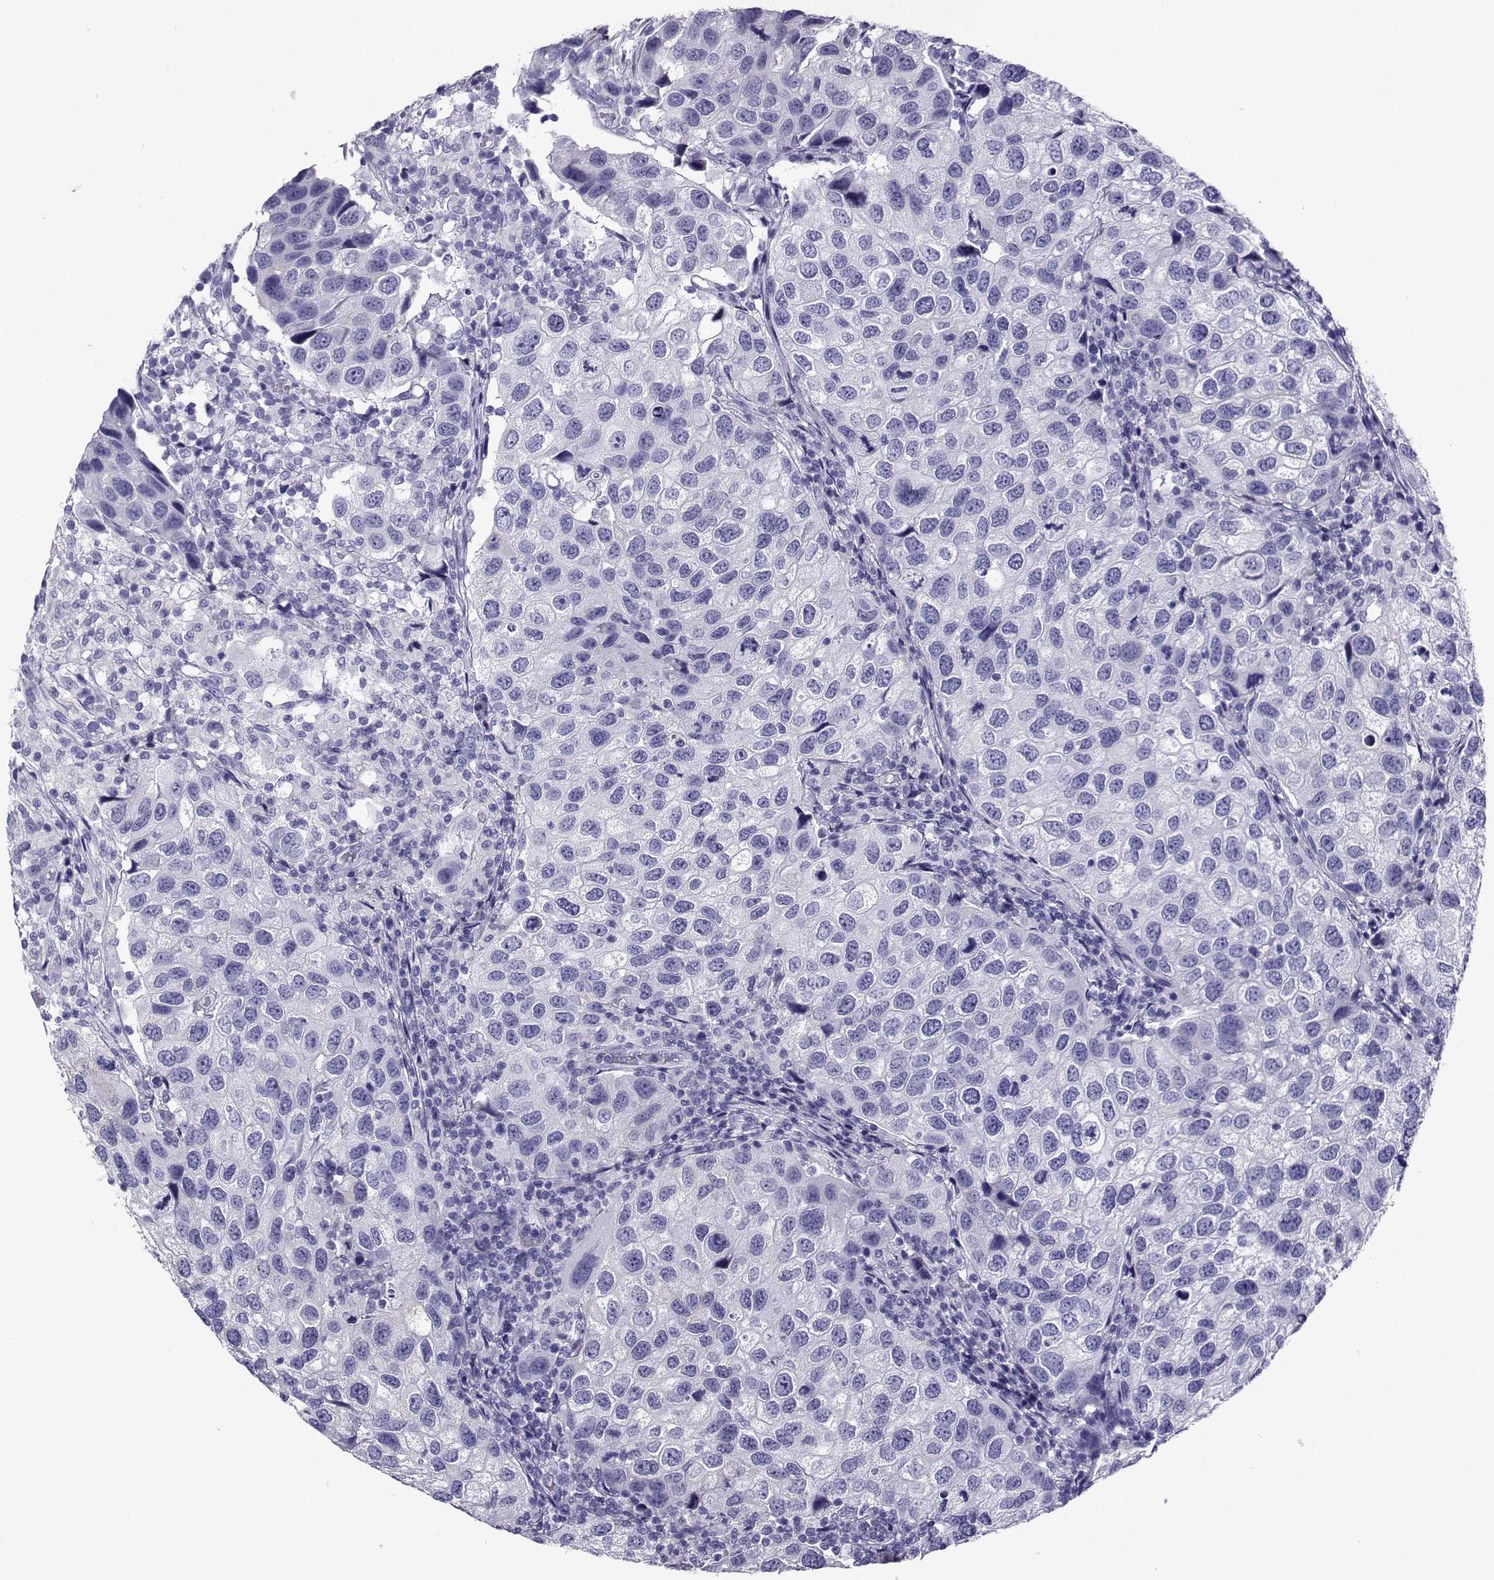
{"staining": {"intensity": "negative", "quantity": "none", "location": "none"}, "tissue": "urothelial cancer", "cell_type": "Tumor cells", "image_type": "cancer", "snomed": [{"axis": "morphology", "description": "Urothelial carcinoma, High grade"}, {"axis": "topography", "description": "Urinary bladder"}], "caption": "Protein analysis of urothelial carcinoma (high-grade) reveals no significant staining in tumor cells. (Brightfield microscopy of DAB (3,3'-diaminobenzidine) immunohistochemistry at high magnification).", "gene": "CD109", "patient": {"sex": "male", "age": 79}}